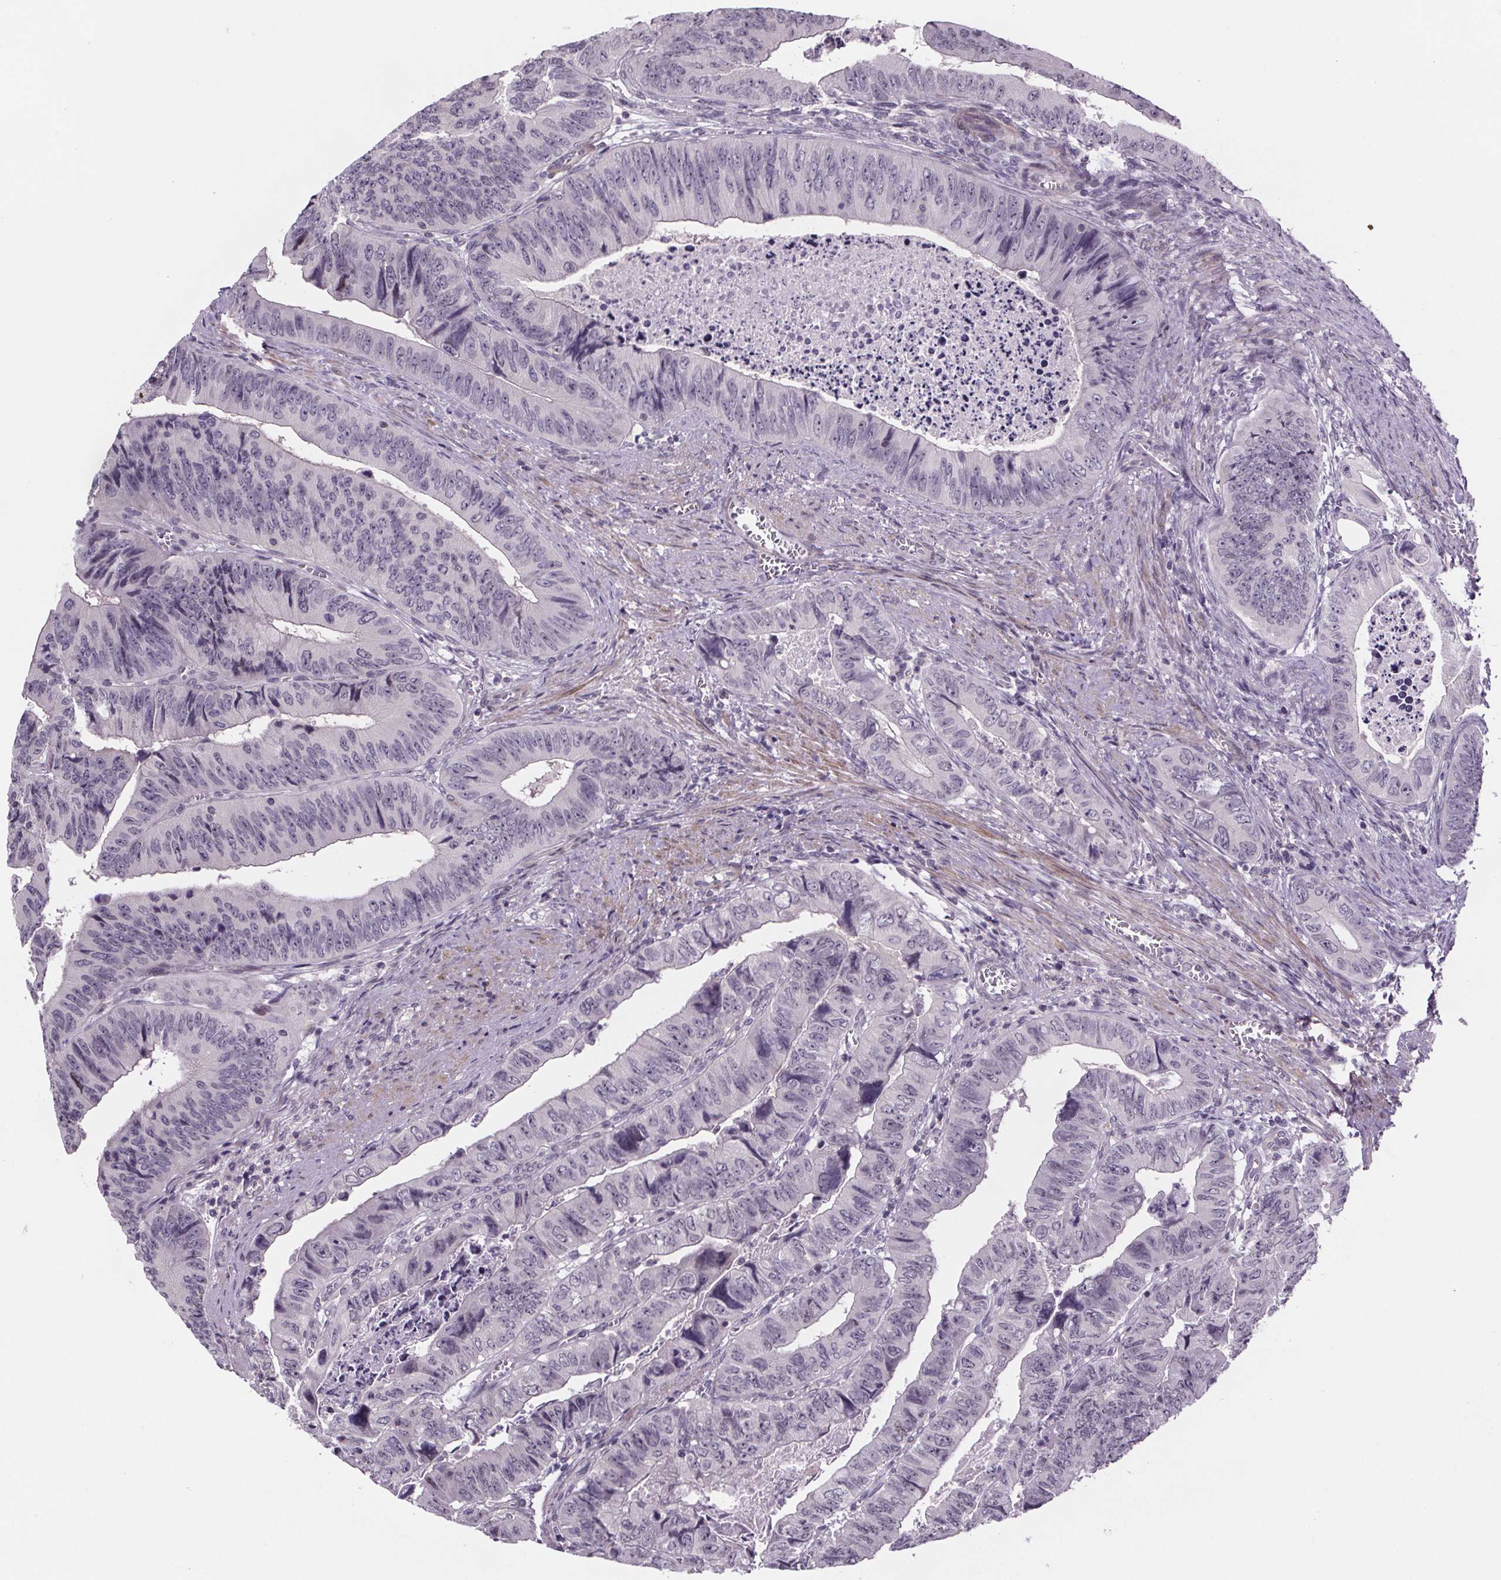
{"staining": {"intensity": "negative", "quantity": "none", "location": "none"}, "tissue": "colorectal cancer", "cell_type": "Tumor cells", "image_type": "cancer", "snomed": [{"axis": "morphology", "description": "Adenocarcinoma, NOS"}, {"axis": "topography", "description": "Colon"}], "caption": "DAB immunohistochemical staining of colorectal cancer shows no significant expression in tumor cells.", "gene": "TTC12", "patient": {"sex": "female", "age": 84}}